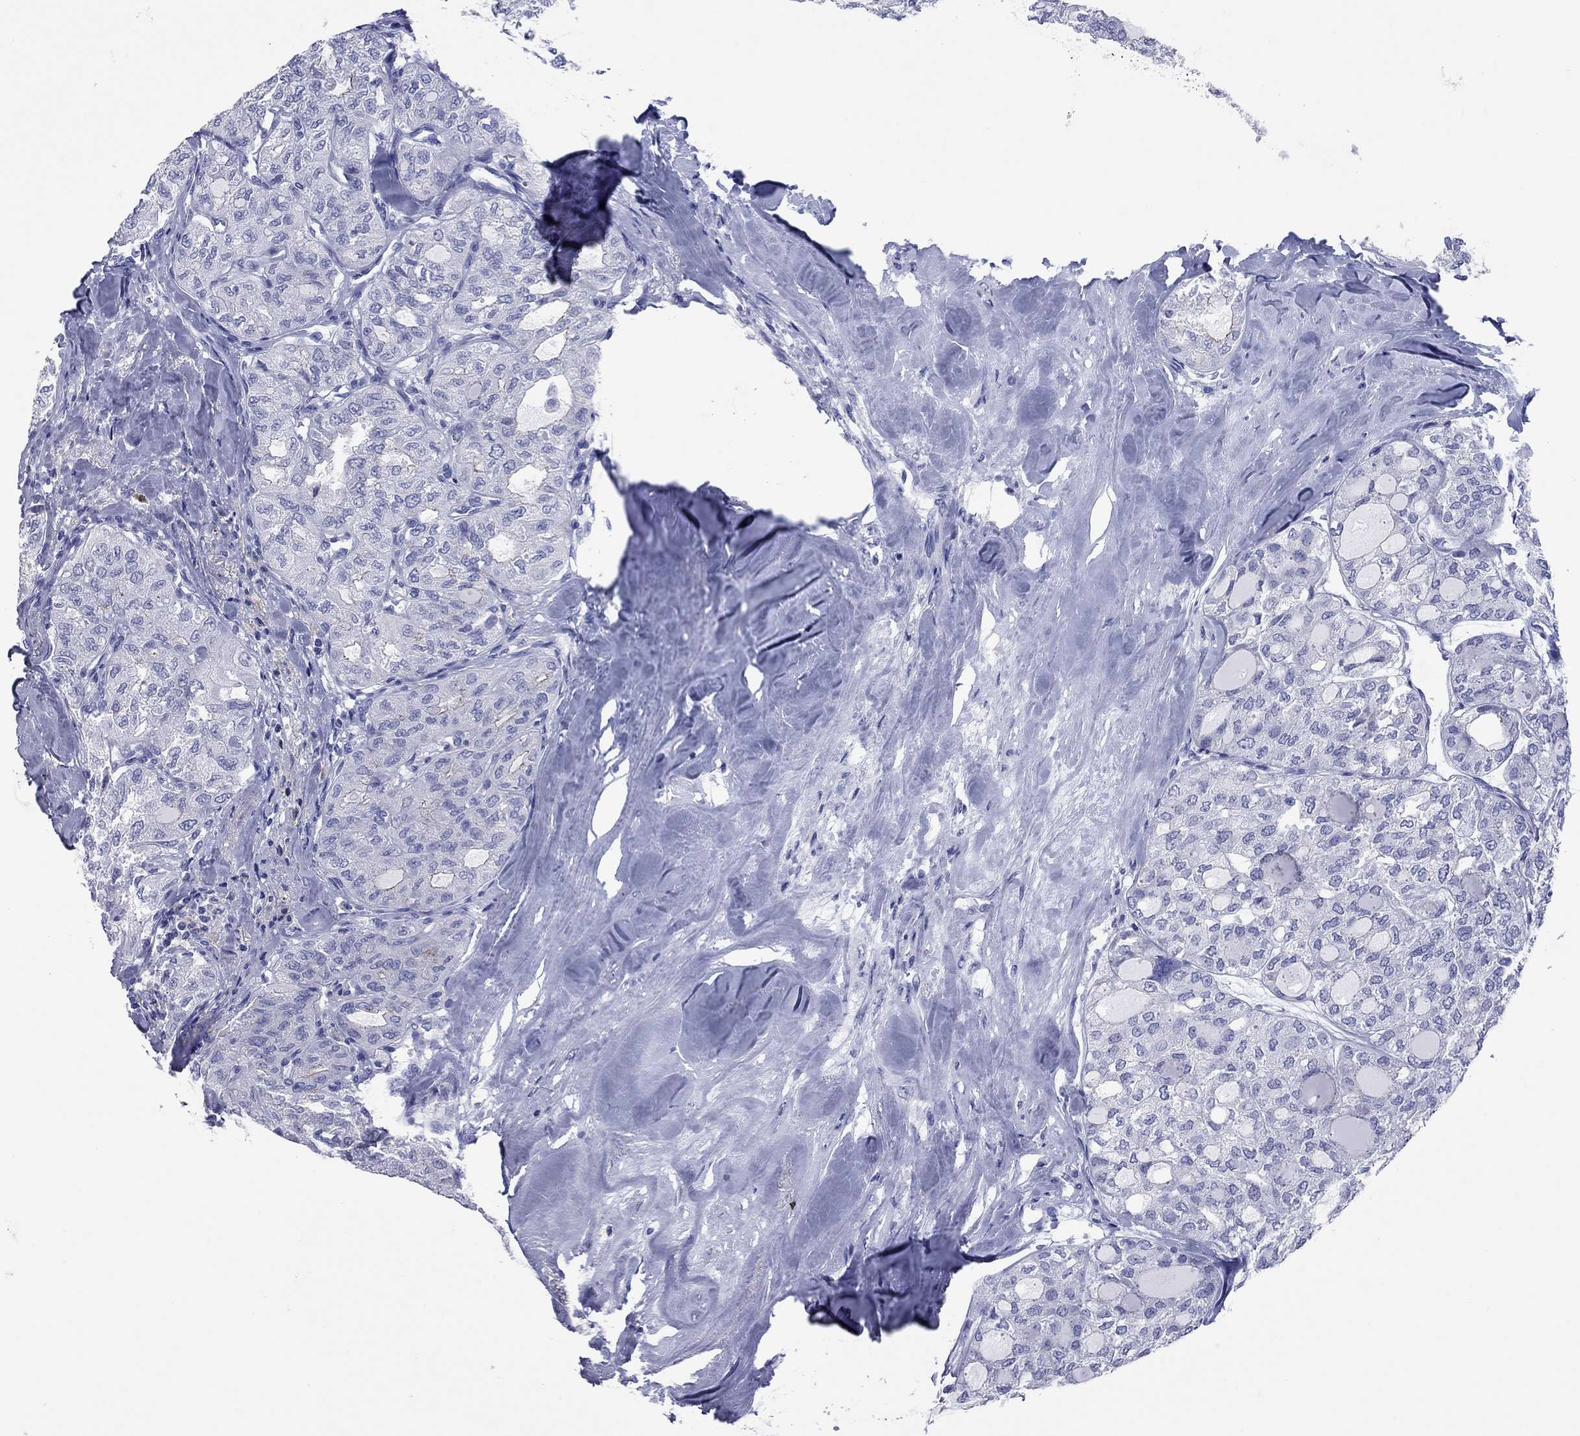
{"staining": {"intensity": "negative", "quantity": "none", "location": "none"}, "tissue": "thyroid cancer", "cell_type": "Tumor cells", "image_type": "cancer", "snomed": [{"axis": "morphology", "description": "Follicular adenoma carcinoma, NOS"}, {"axis": "topography", "description": "Thyroid gland"}], "caption": "High power microscopy micrograph of an IHC photomicrograph of follicular adenoma carcinoma (thyroid), revealing no significant expression in tumor cells. (DAB immunohistochemistry (IHC) visualized using brightfield microscopy, high magnification).", "gene": "CCNA1", "patient": {"sex": "male", "age": 75}}